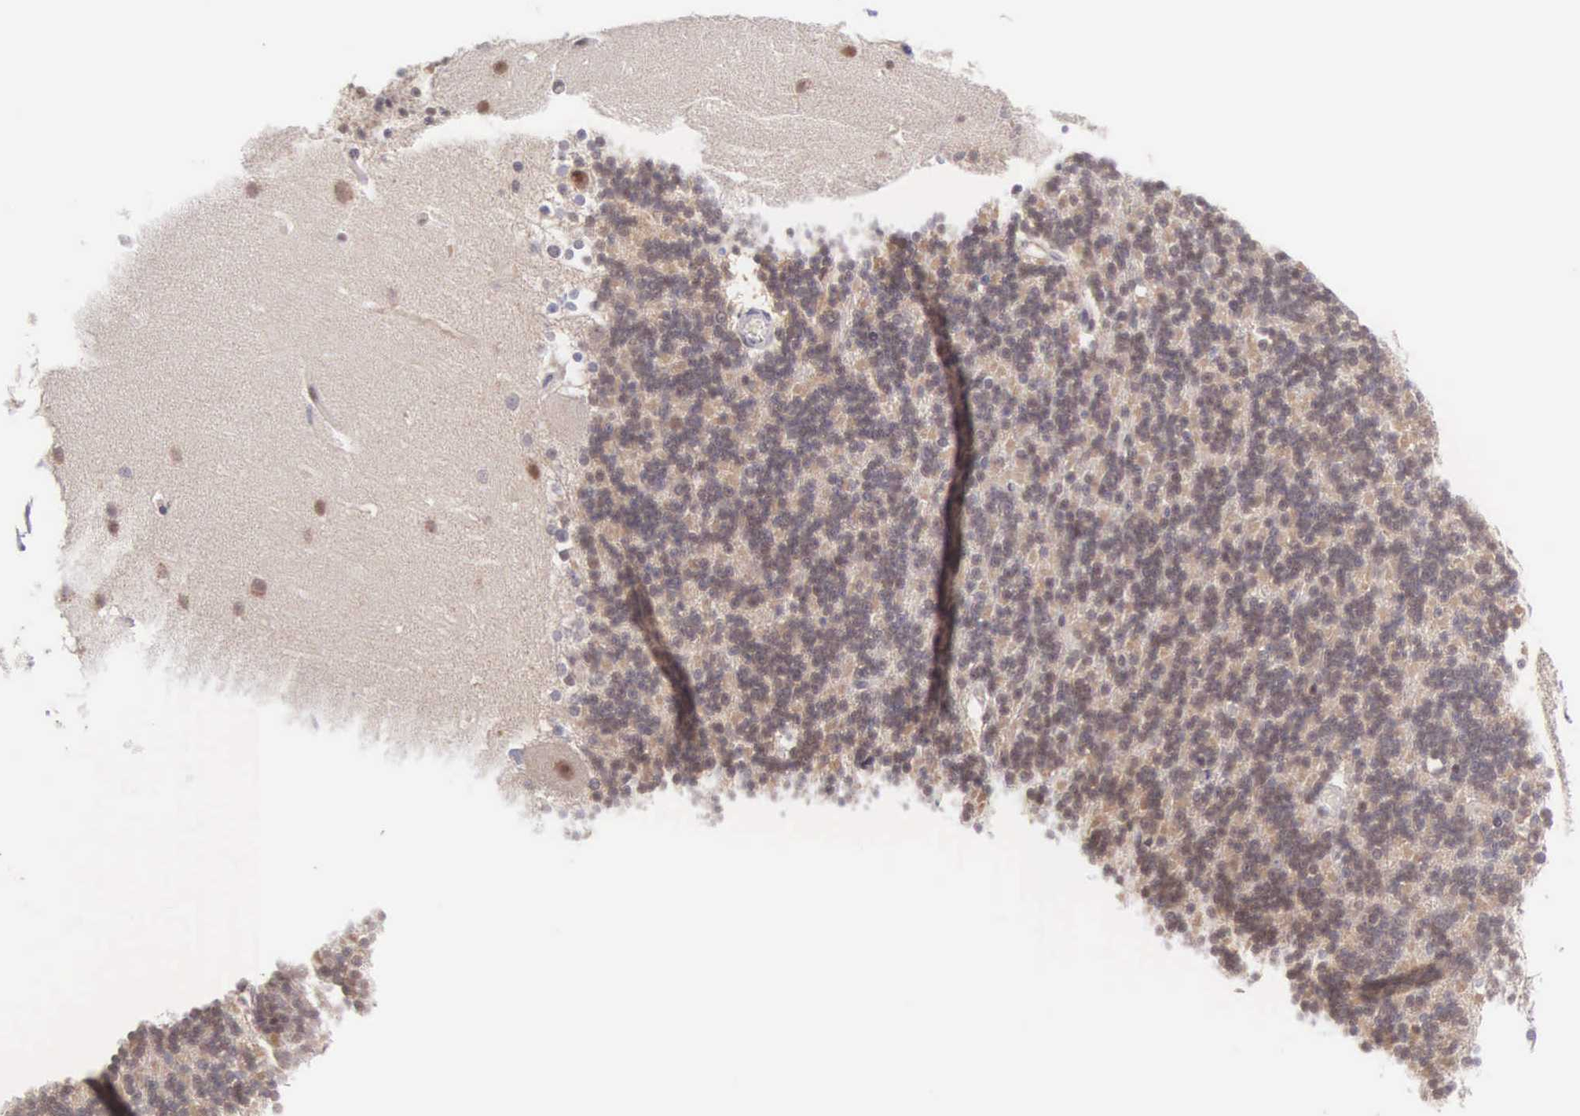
{"staining": {"intensity": "weak", "quantity": ">75%", "location": "cytoplasmic/membranous,nuclear"}, "tissue": "cerebellum", "cell_type": "Cells in granular layer", "image_type": "normal", "snomed": [{"axis": "morphology", "description": "Normal tissue, NOS"}, {"axis": "topography", "description": "Cerebellum"}], "caption": "Immunohistochemistry micrograph of normal cerebellum stained for a protein (brown), which displays low levels of weak cytoplasmic/membranous,nuclear staining in about >75% of cells in granular layer.", "gene": "CCDC117", "patient": {"sex": "female", "age": 19}}